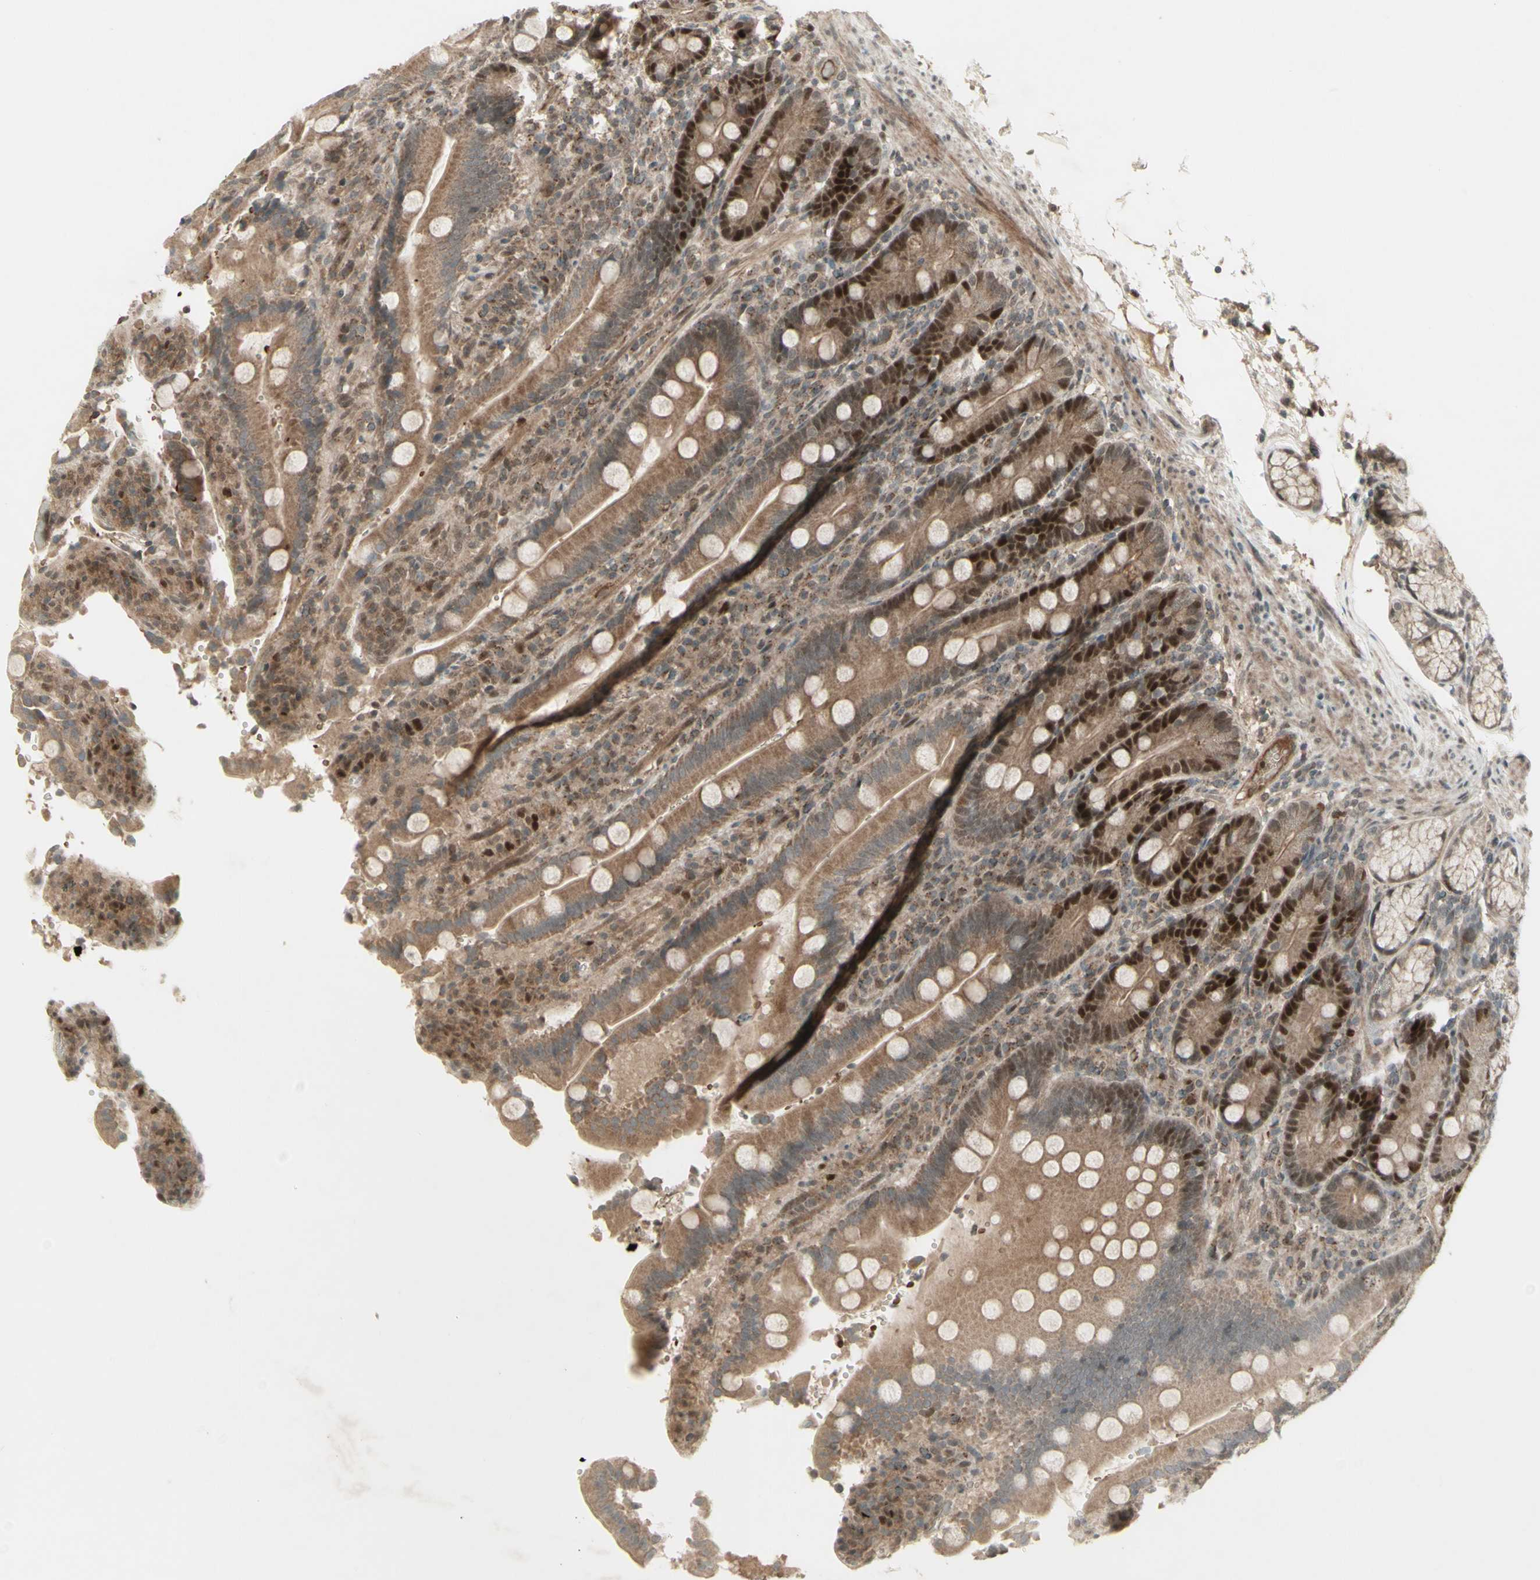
{"staining": {"intensity": "strong", "quantity": "25%-75%", "location": "cytoplasmic/membranous,nuclear"}, "tissue": "duodenum", "cell_type": "Glandular cells", "image_type": "normal", "snomed": [{"axis": "morphology", "description": "Normal tissue, NOS"}, {"axis": "topography", "description": "Small intestine, NOS"}], "caption": "Duodenum stained with a brown dye displays strong cytoplasmic/membranous,nuclear positive expression in about 25%-75% of glandular cells.", "gene": "MSH6", "patient": {"sex": "female", "age": 71}}